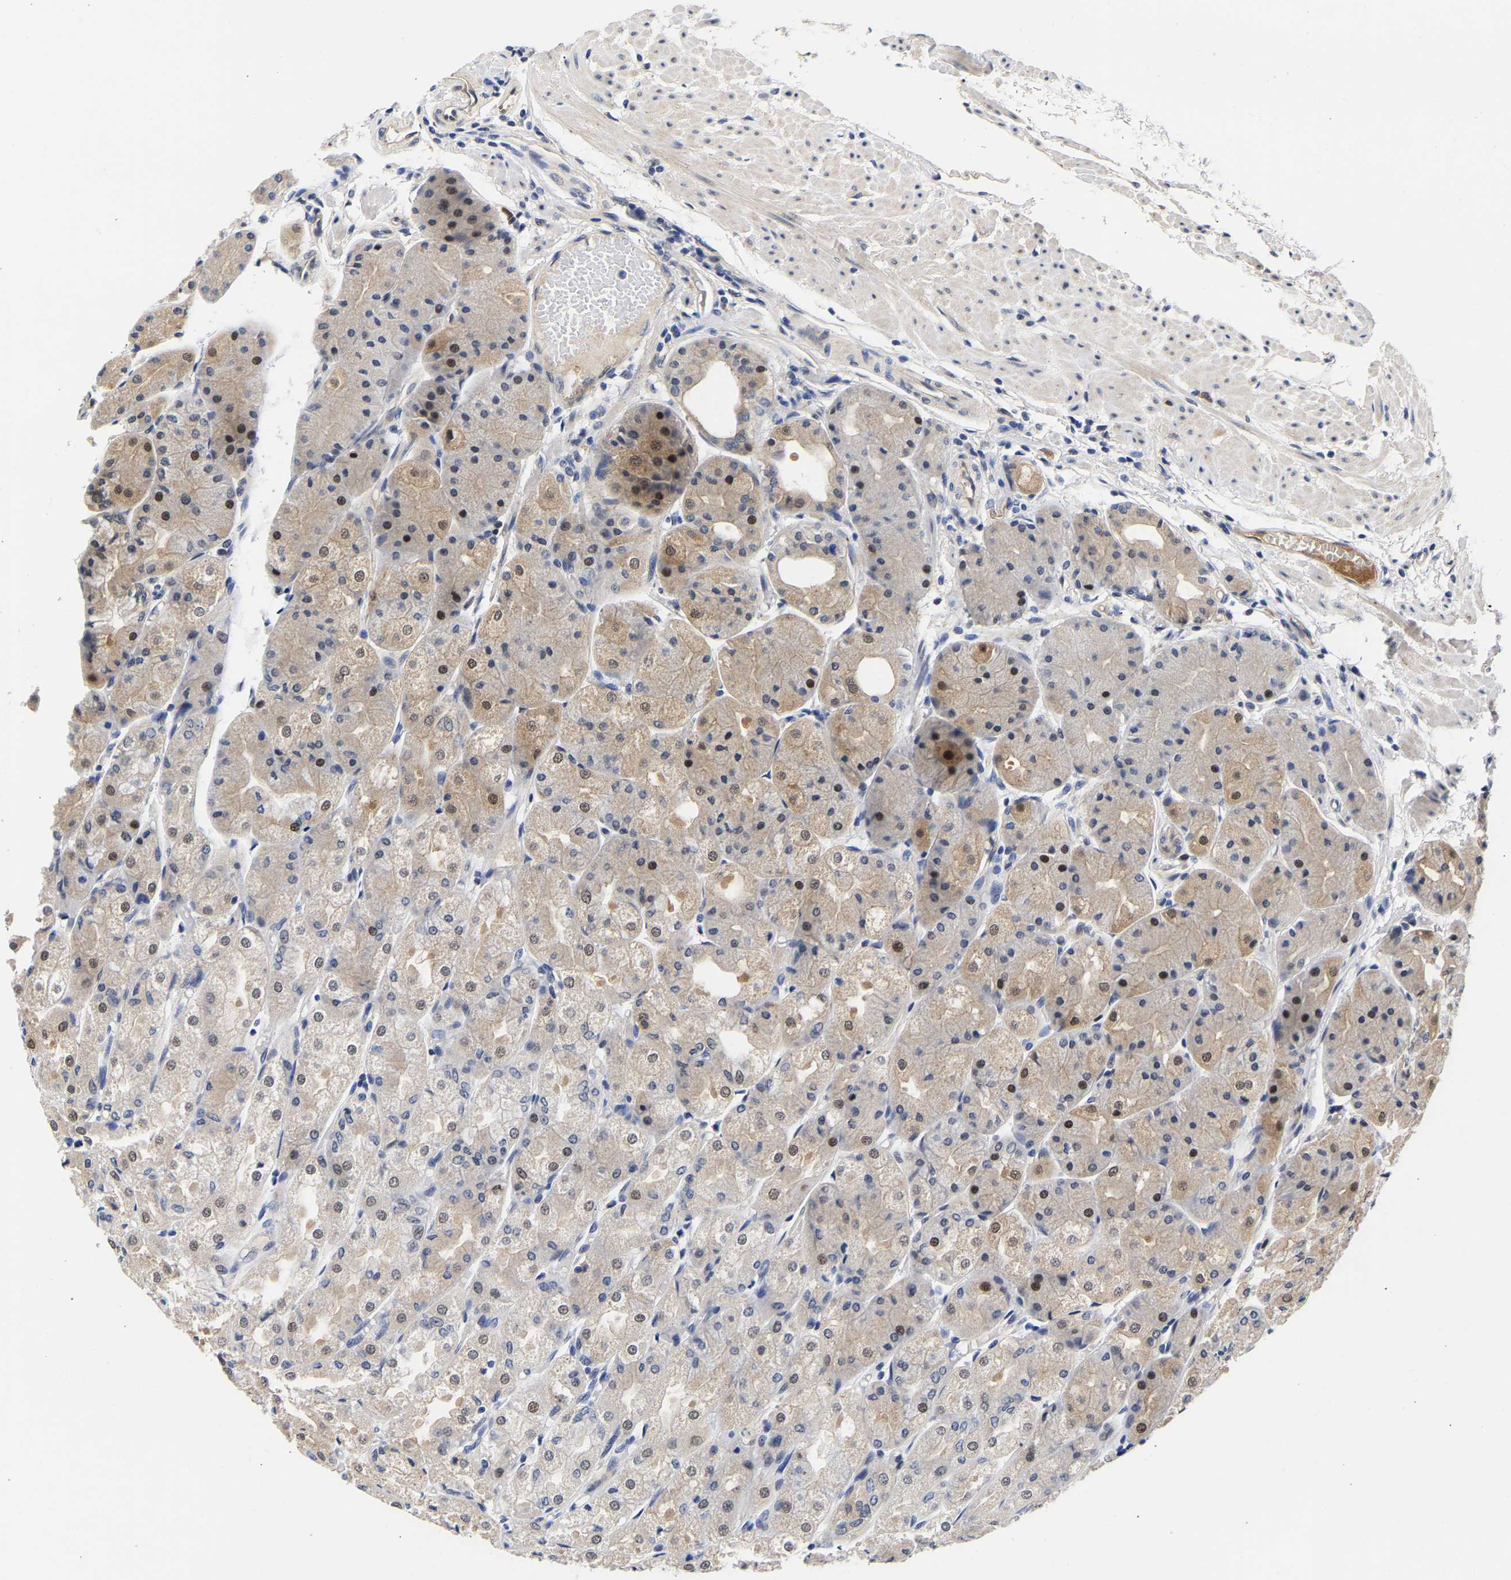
{"staining": {"intensity": "weak", "quantity": "<25%", "location": "cytoplasmic/membranous,nuclear"}, "tissue": "stomach", "cell_type": "Glandular cells", "image_type": "normal", "snomed": [{"axis": "morphology", "description": "Normal tissue, NOS"}, {"axis": "topography", "description": "Stomach, upper"}], "caption": "Glandular cells show no significant protein staining in unremarkable stomach. (Brightfield microscopy of DAB (3,3'-diaminobenzidine) immunohistochemistry (IHC) at high magnification).", "gene": "CCDC6", "patient": {"sex": "male", "age": 72}}